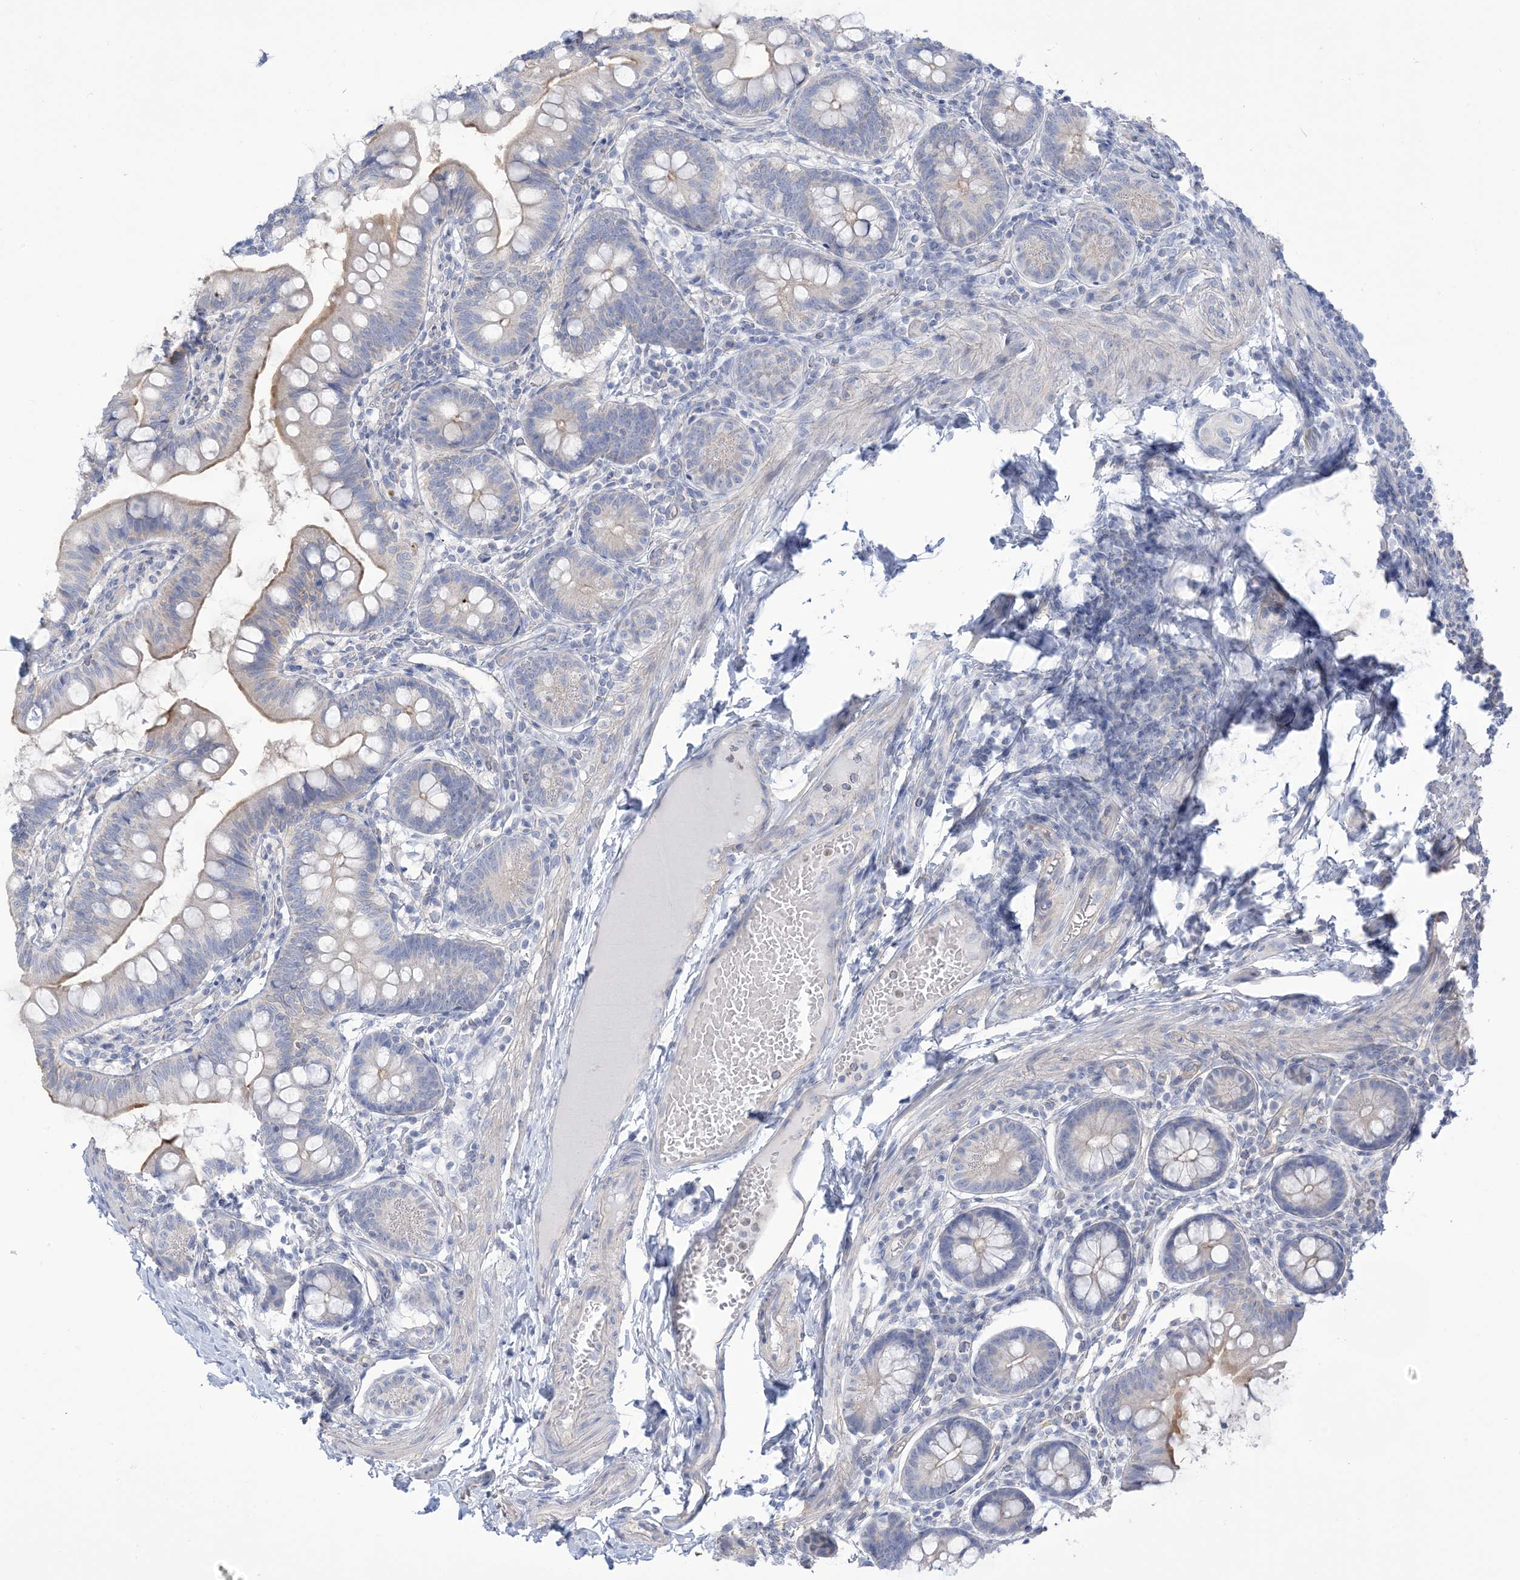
{"staining": {"intensity": "moderate", "quantity": "<25%", "location": "cytoplasmic/membranous"}, "tissue": "small intestine", "cell_type": "Glandular cells", "image_type": "normal", "snomed": [{"axis": "morphology", "description": "Normal tissue, NOS"}, {"axis": "topography", "description": "Small intestine"}], "caption": "Normal small intestine demonstrates moderate cytoplasmic/membranous staining in approximately <25% of glandular cells.", "gene": "MTHFD2L", "patient": {"sex": "male", "age": 7}}